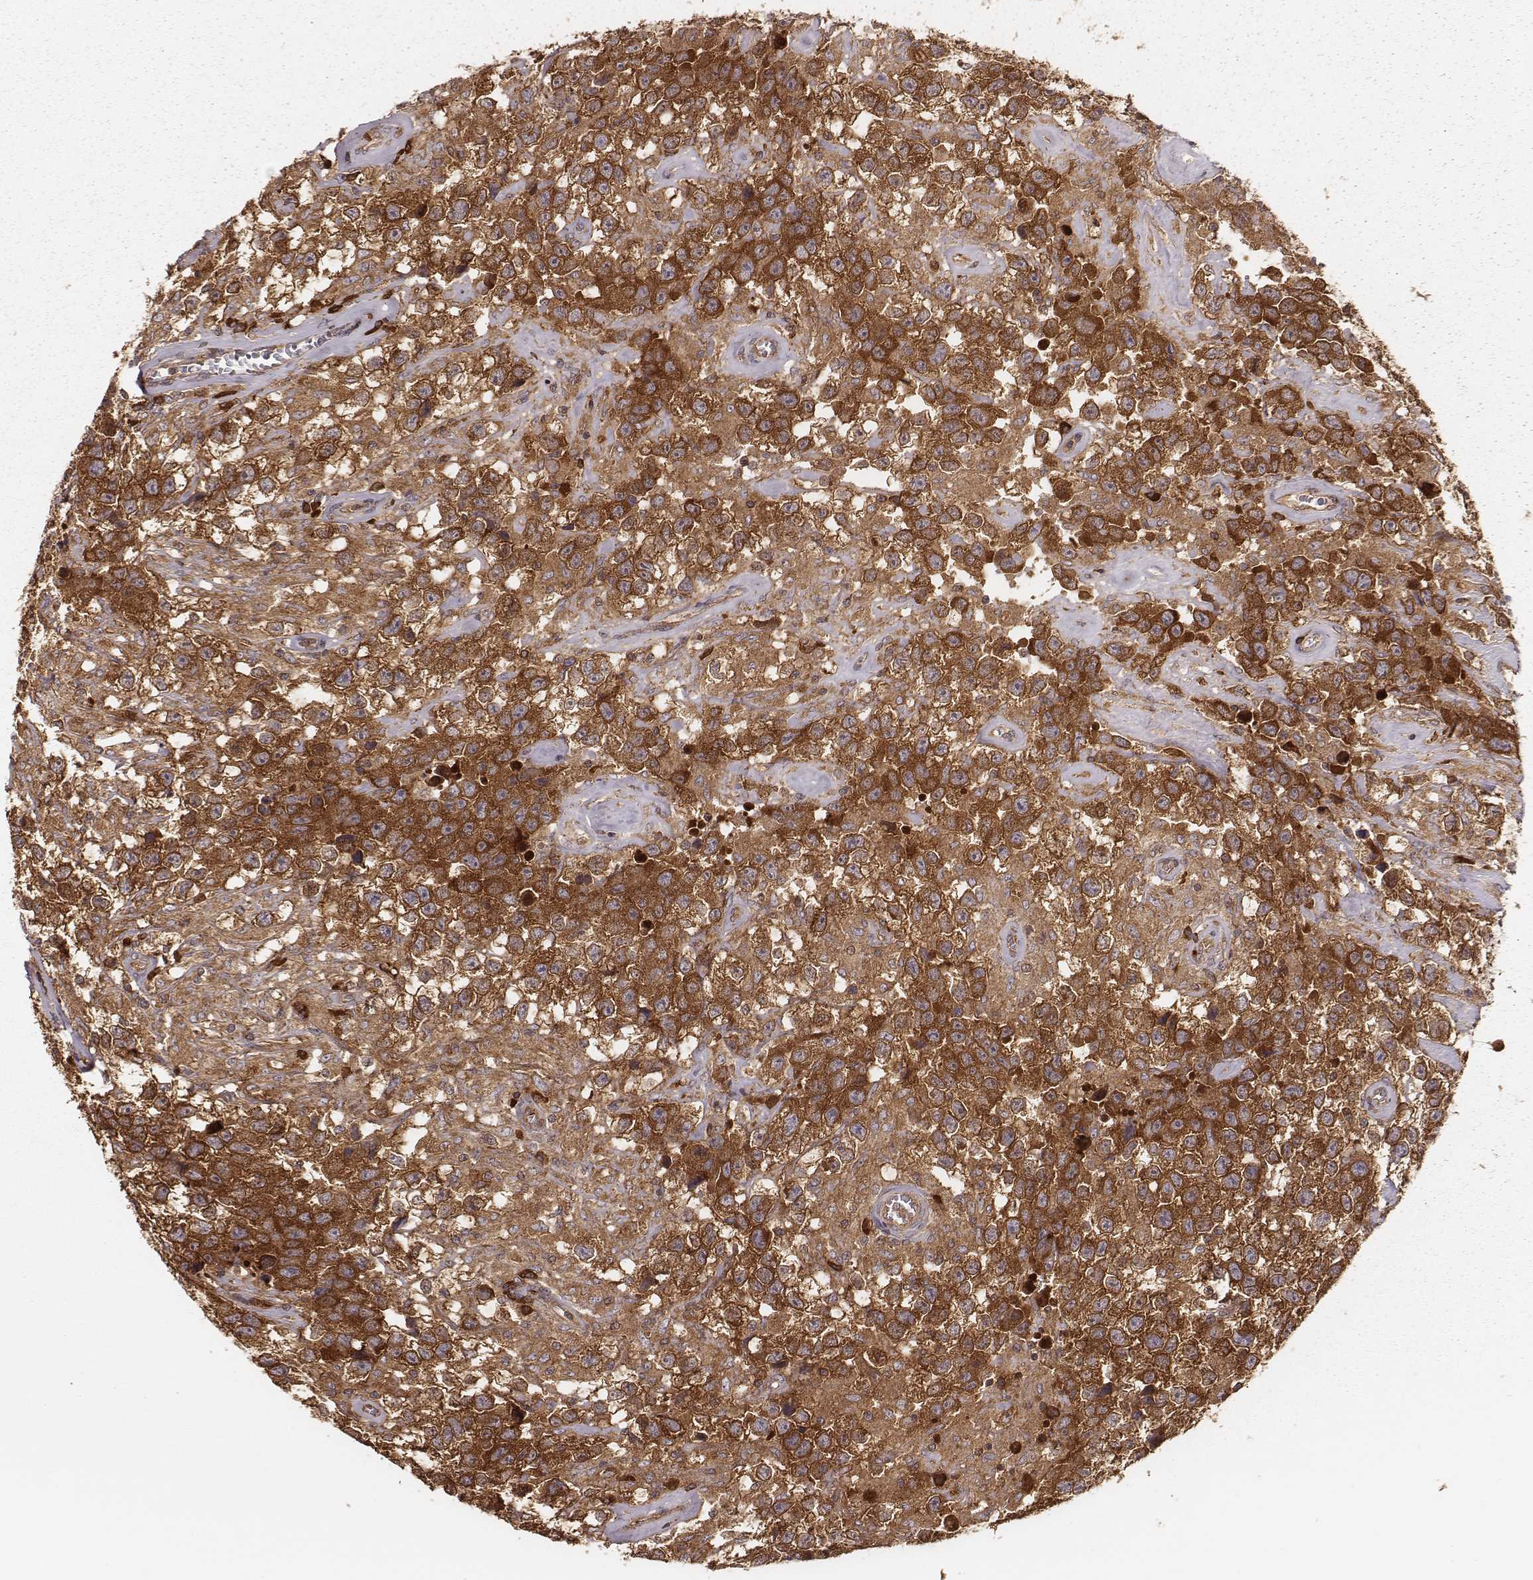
{"staining": {"intensity": "strong", "quantity": ">75%", "location": "cytoplasmic/membranous"}, "tissue": "testis cancer", "cell_type": "Tumor cells", "image_type": "cancer", "snomed": [{"axis": "morphology", "description": "Seminoma, NOS"}, {"axis": "topography", "description": "Testis"}], "caption": "High-power microscopy captured an IHC histopathology image of seminoma (testis), revealing strong cytoplasmic/membranous expression in about >75% of tumor cells.", "gene": "CARS1", "patient": {"sex": "male", "age": 43}}